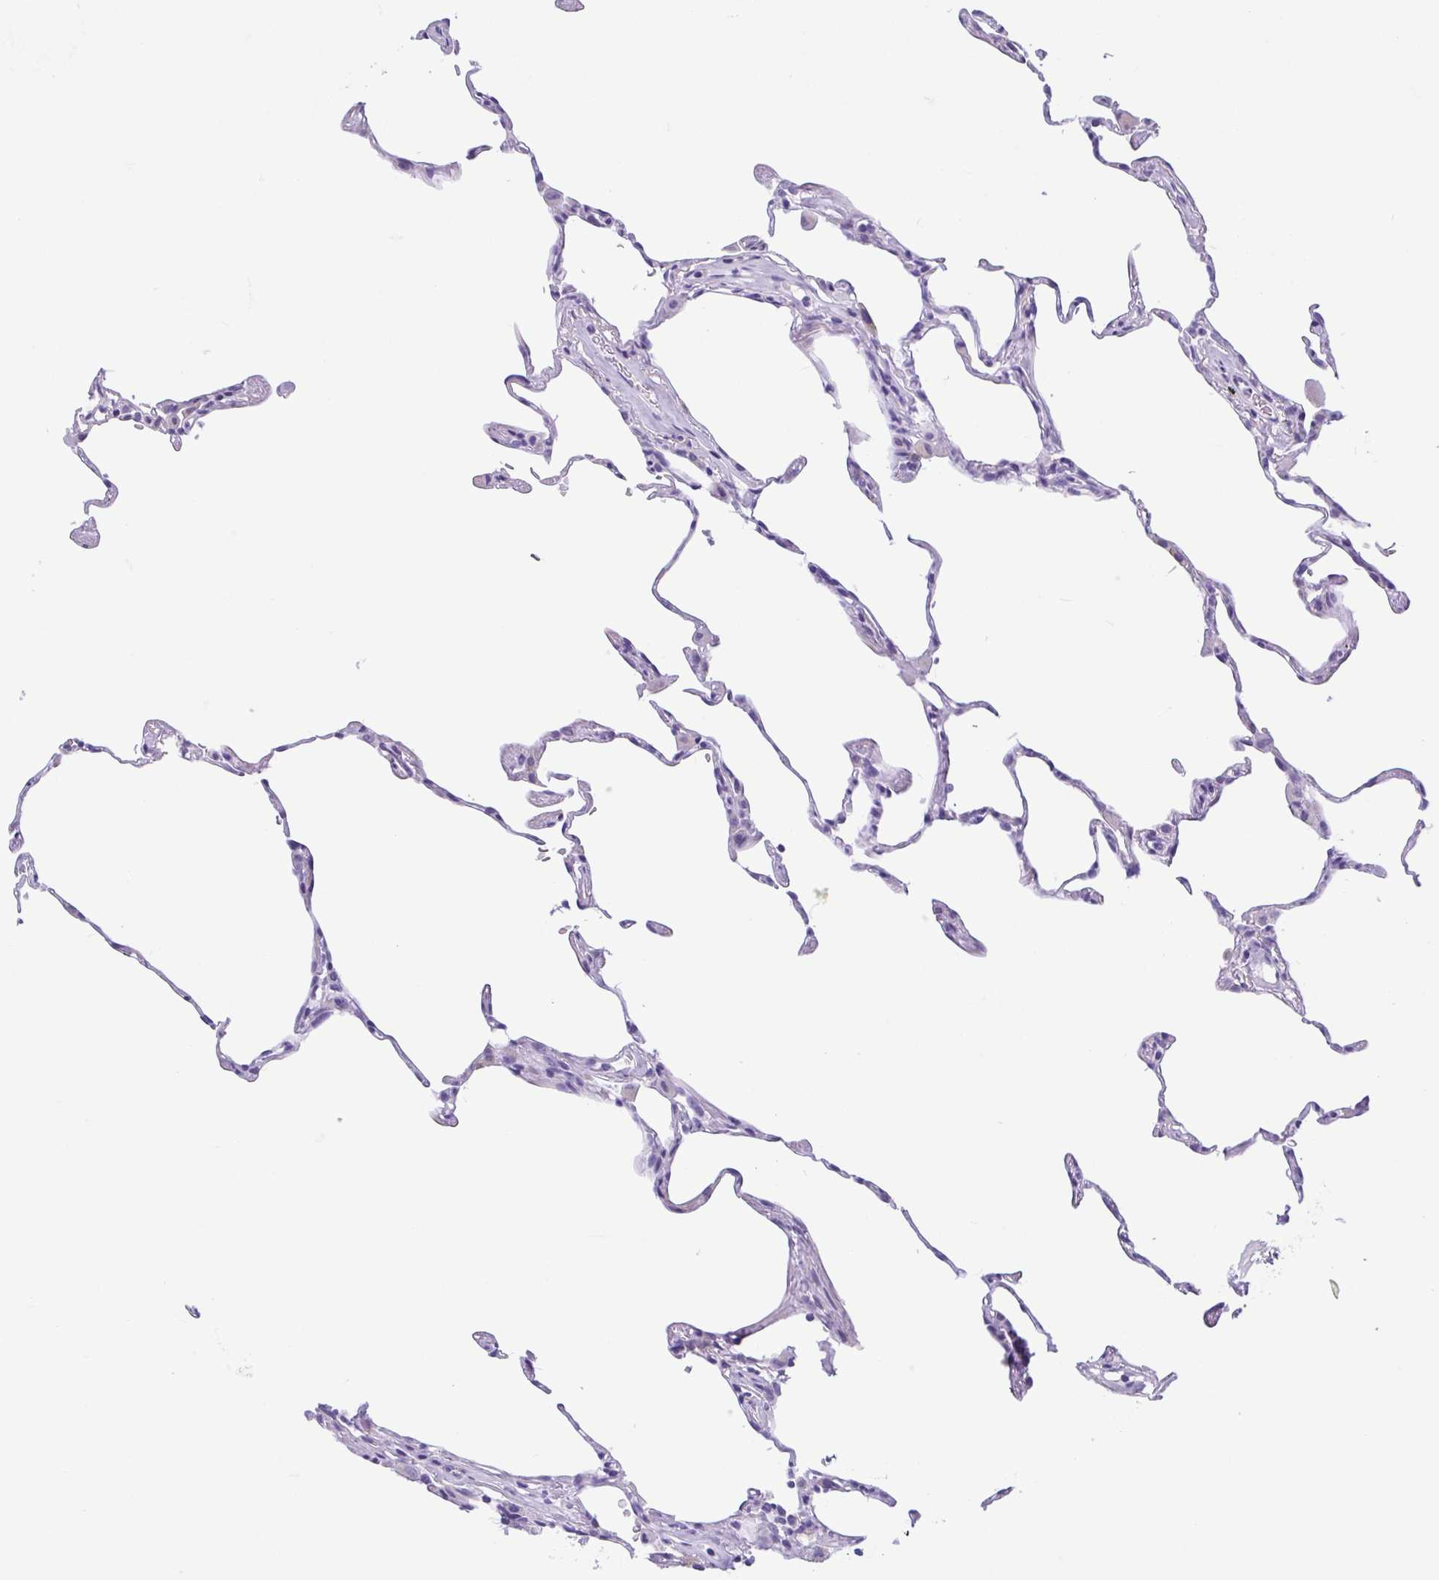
{"staining": {"intensity": "negative", "quantity": "none", "location": "none"}, "tissue": "lung", "cell_type": "Alveolar cells", "image_type": "normal", "snomed": [{"axis": "morphology", "description": "Normal tissue, NOS"}, {"axis": "topography", "description": "Lung"}], "caption": "There is no significant staining in alveolar cells of lung. (DAB IHC, high magnification).", "gene": "ENSG00000274792", "patient": {"sex": "female", "age": 57}}